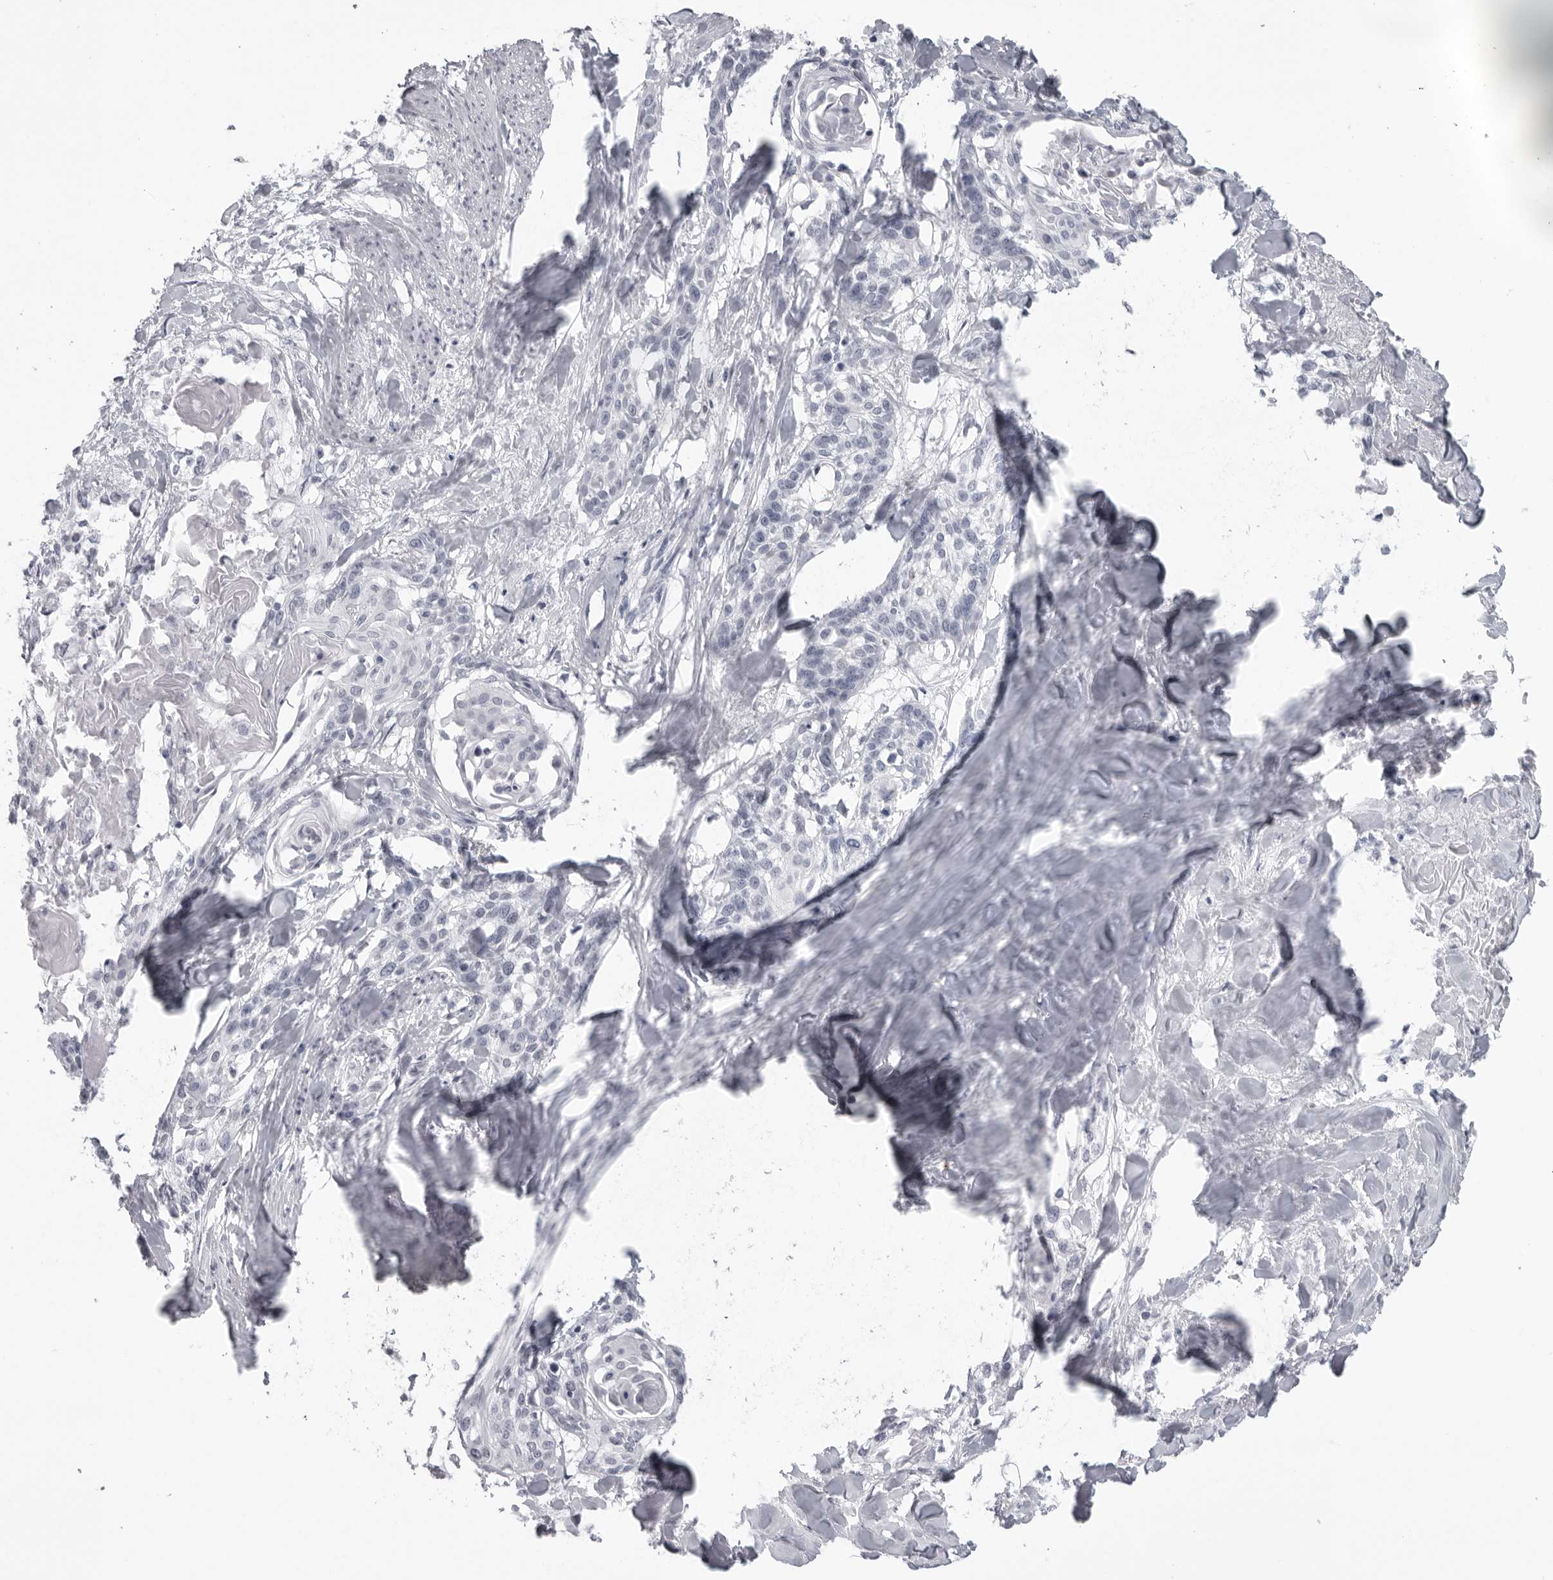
{"staining": {"intensity": "negative", "quantity": "none", "location": "none"}, "tissue": "cervical cancer", "cell_type": "Tumor cells", "image_type": "cancer", "snomed": [{"axis": "morphology", "description": "Squamous cell carcinoma, NOS"}, {"axis": "topography", "description": "Cervix"}], "caption": "Photomicrograph shows no protein expression in tumor cells of cervical cancer tissue. Nuclei are stained in blue.", "gene": "ESPN", "patient": {"sex": "female", "age": 57}}